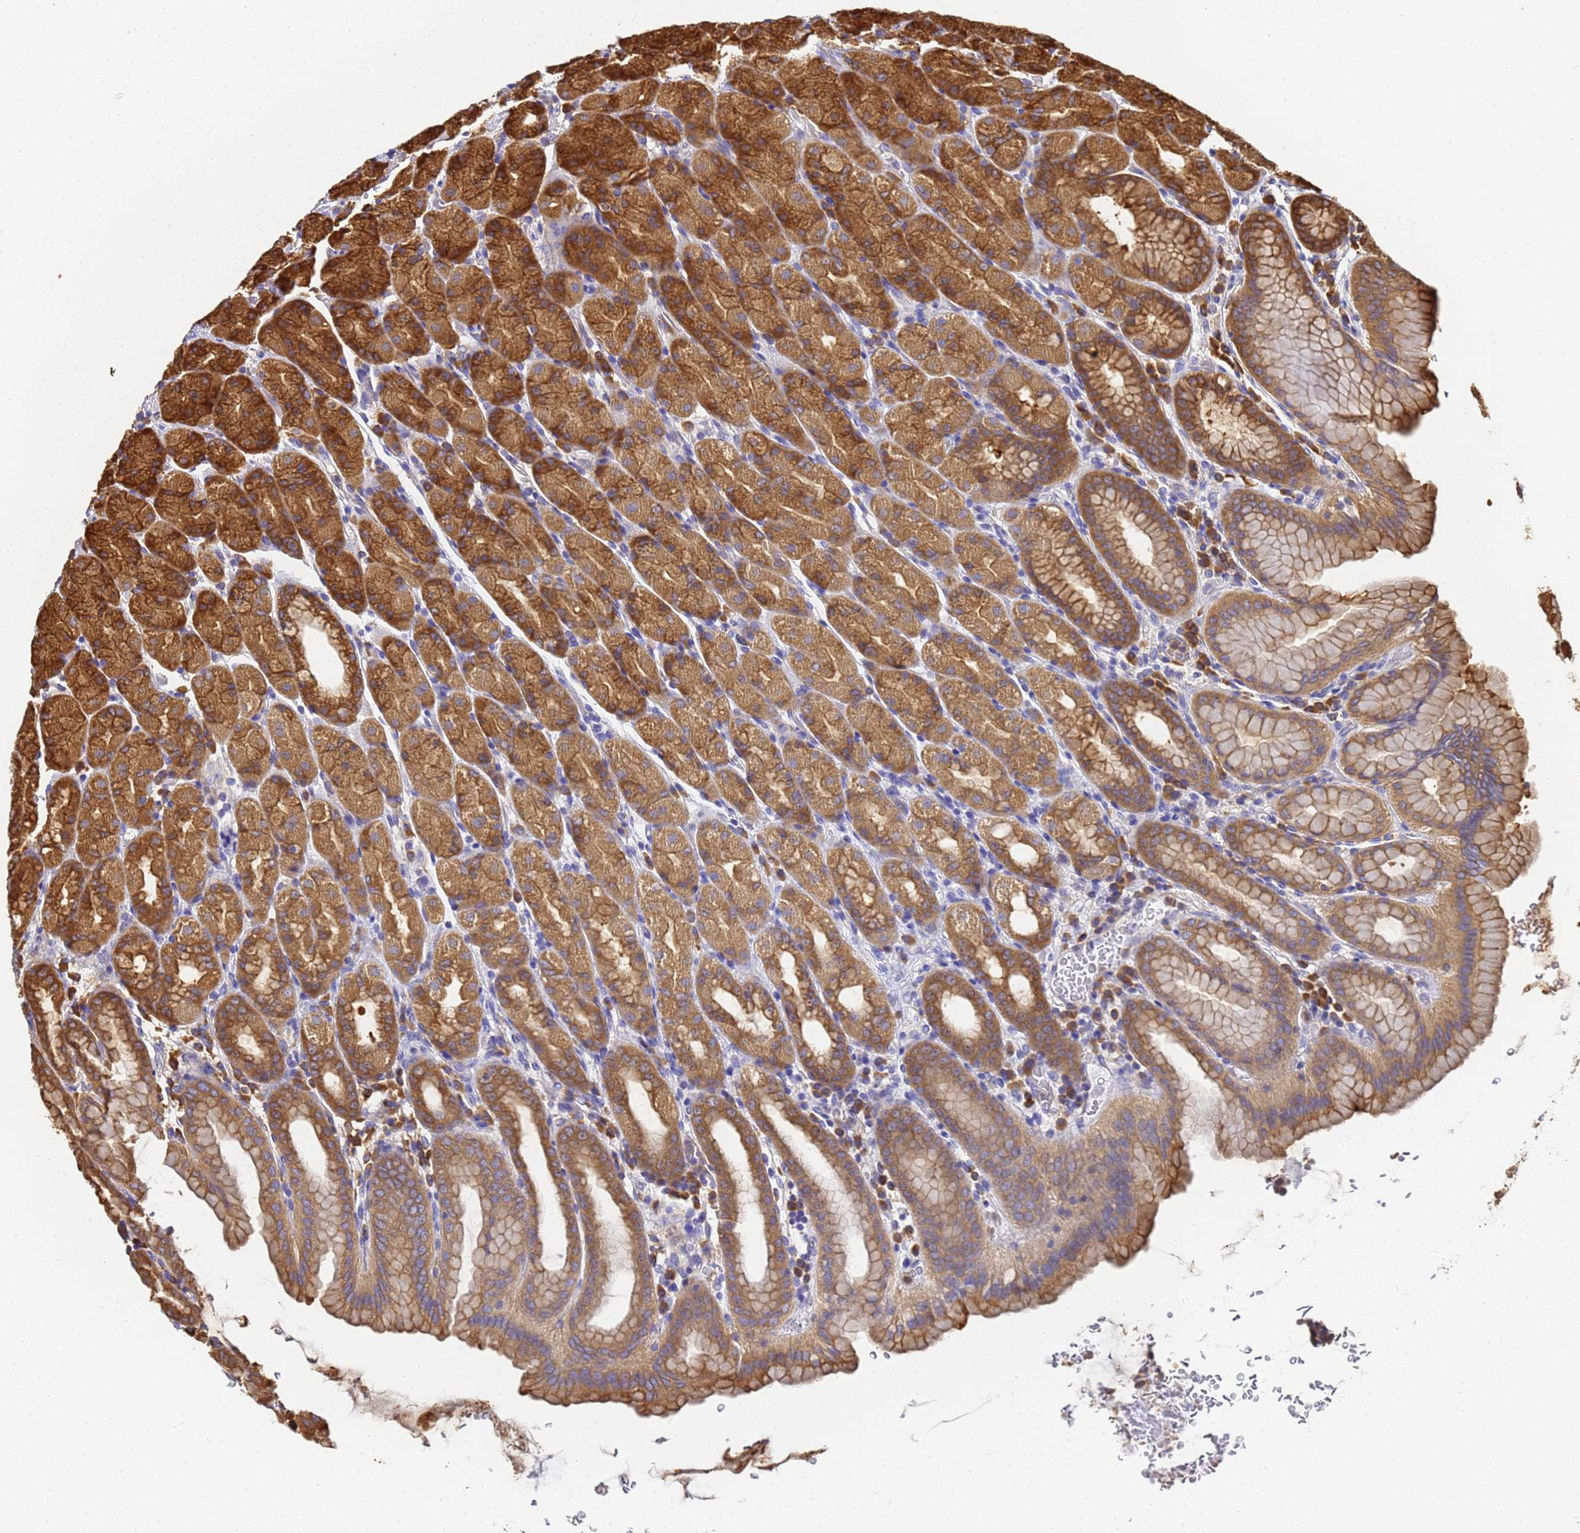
{"staining": {"intensity": "strong", "quantity": ">75%", "location": "cytoplasmic/membranous"}, "tissue": "stomach", "cell_type": "Glandular cells", "image_type": "normal", "snomed": [{"axis": "morphology", "description": "Normal tissue, NOS"}, {"axis": "topography", "description": "Stomach, upper"}], "caption": "A high-resolution image shows immunohistochemistry staining of normal stomach, which displays strong cytoplasmic/membranous expression in about >75% of glandular cells. The staining was performed using DAB to visualize the protein expression in brown, while the nuclei were stained in blue with hematoxylin (Magnification: 20x).", "gene": "NME1", "patient": {"sex": "male", "age": 68}}